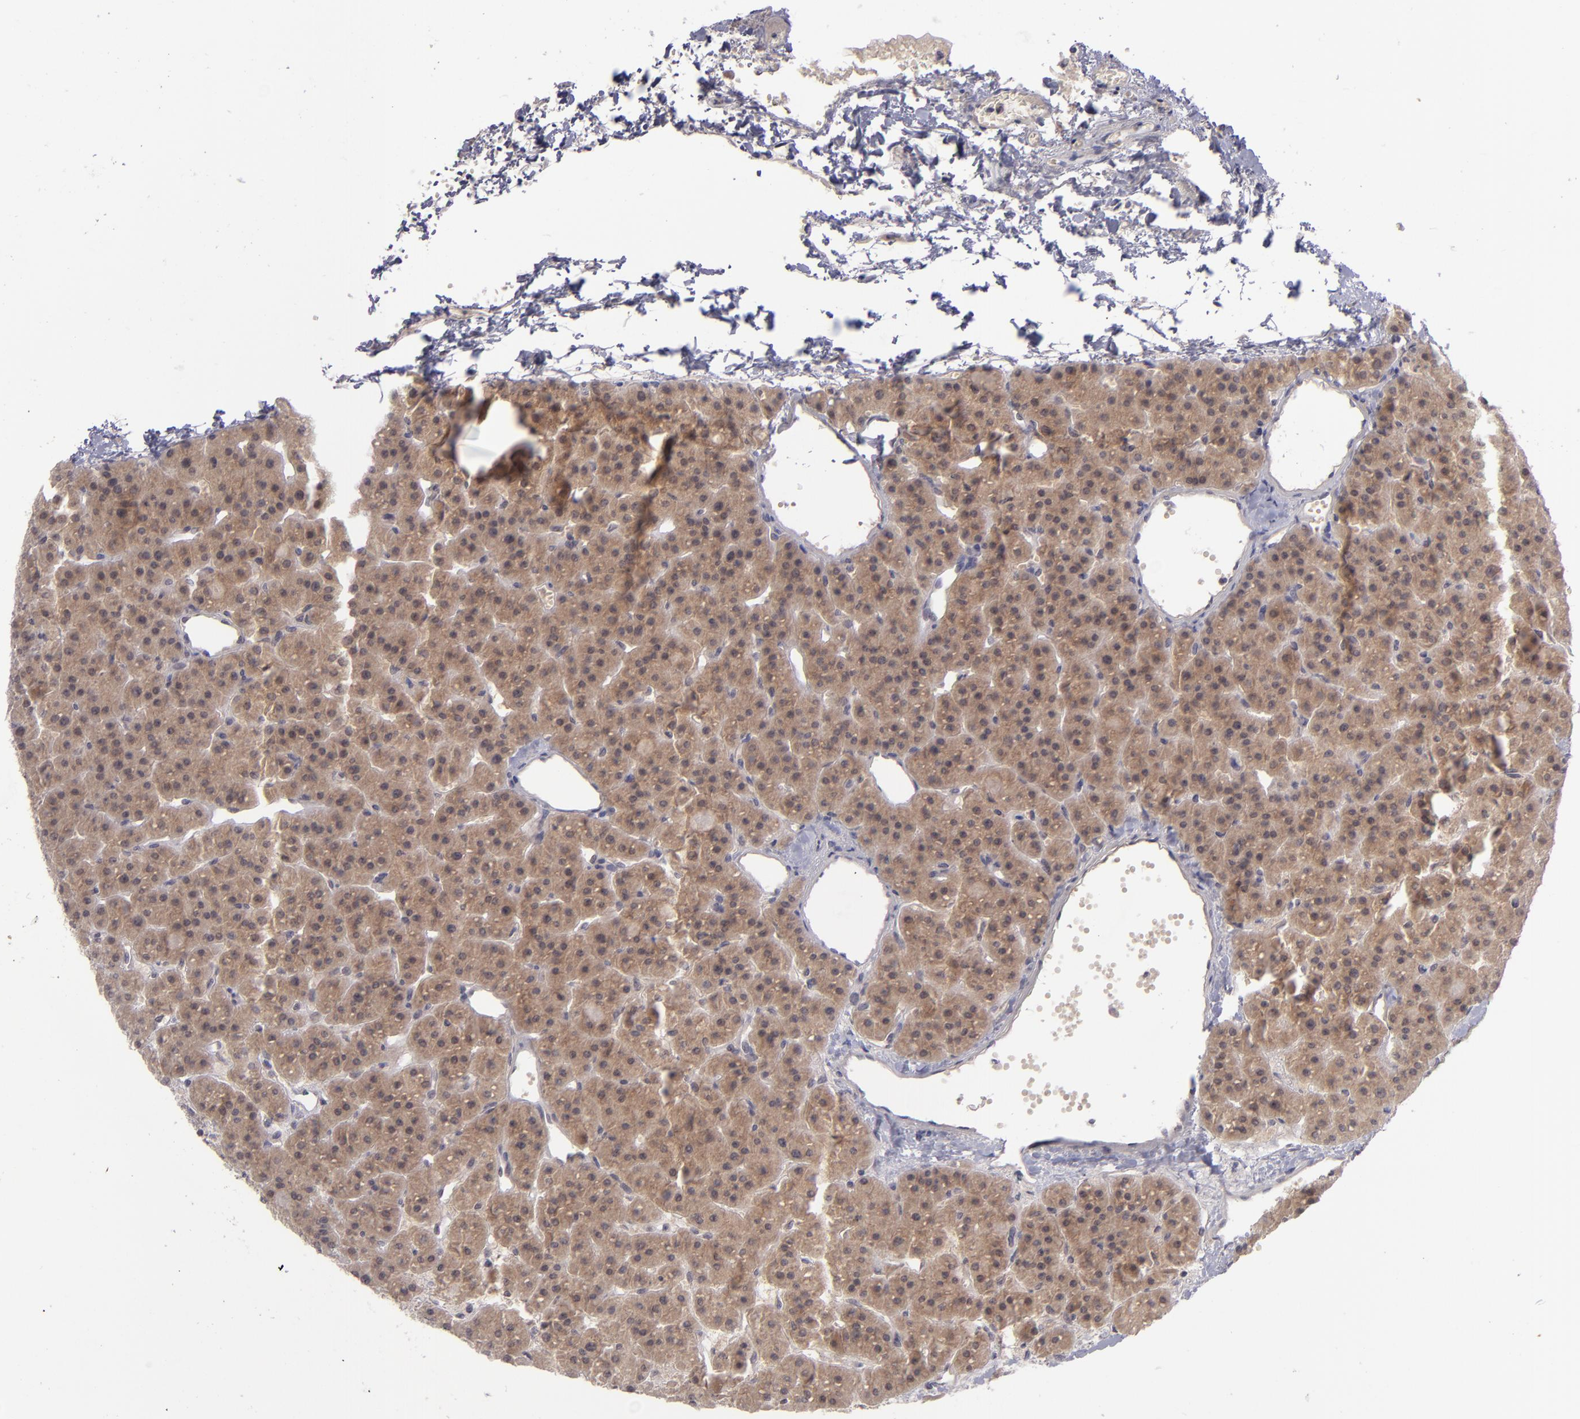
{"staining": {"intensity": "moderate", "quantity": ">75%", "location": "cytoplasmic/membranous"}, "tissue": "parathyroid gland", "cell_type": "Glandular cells", "image_type": "normal", "snomed": [{"axis": "morphology", "description": "Normal tissue, NOS"}, {"axis": "topography", "description": "Parathyroid gland"}], "caption": "This histopathology image reveals normal parathyroid gland stained with immunohistochemistry (IHC) to label a protein in brown. The cytoplasmic/membranous of glandular cells show moderate positivity for the protein. Nuclei are counter-stained blue.", "gene": "EVPL", "patient": {"sex": "female", "age": 76}}